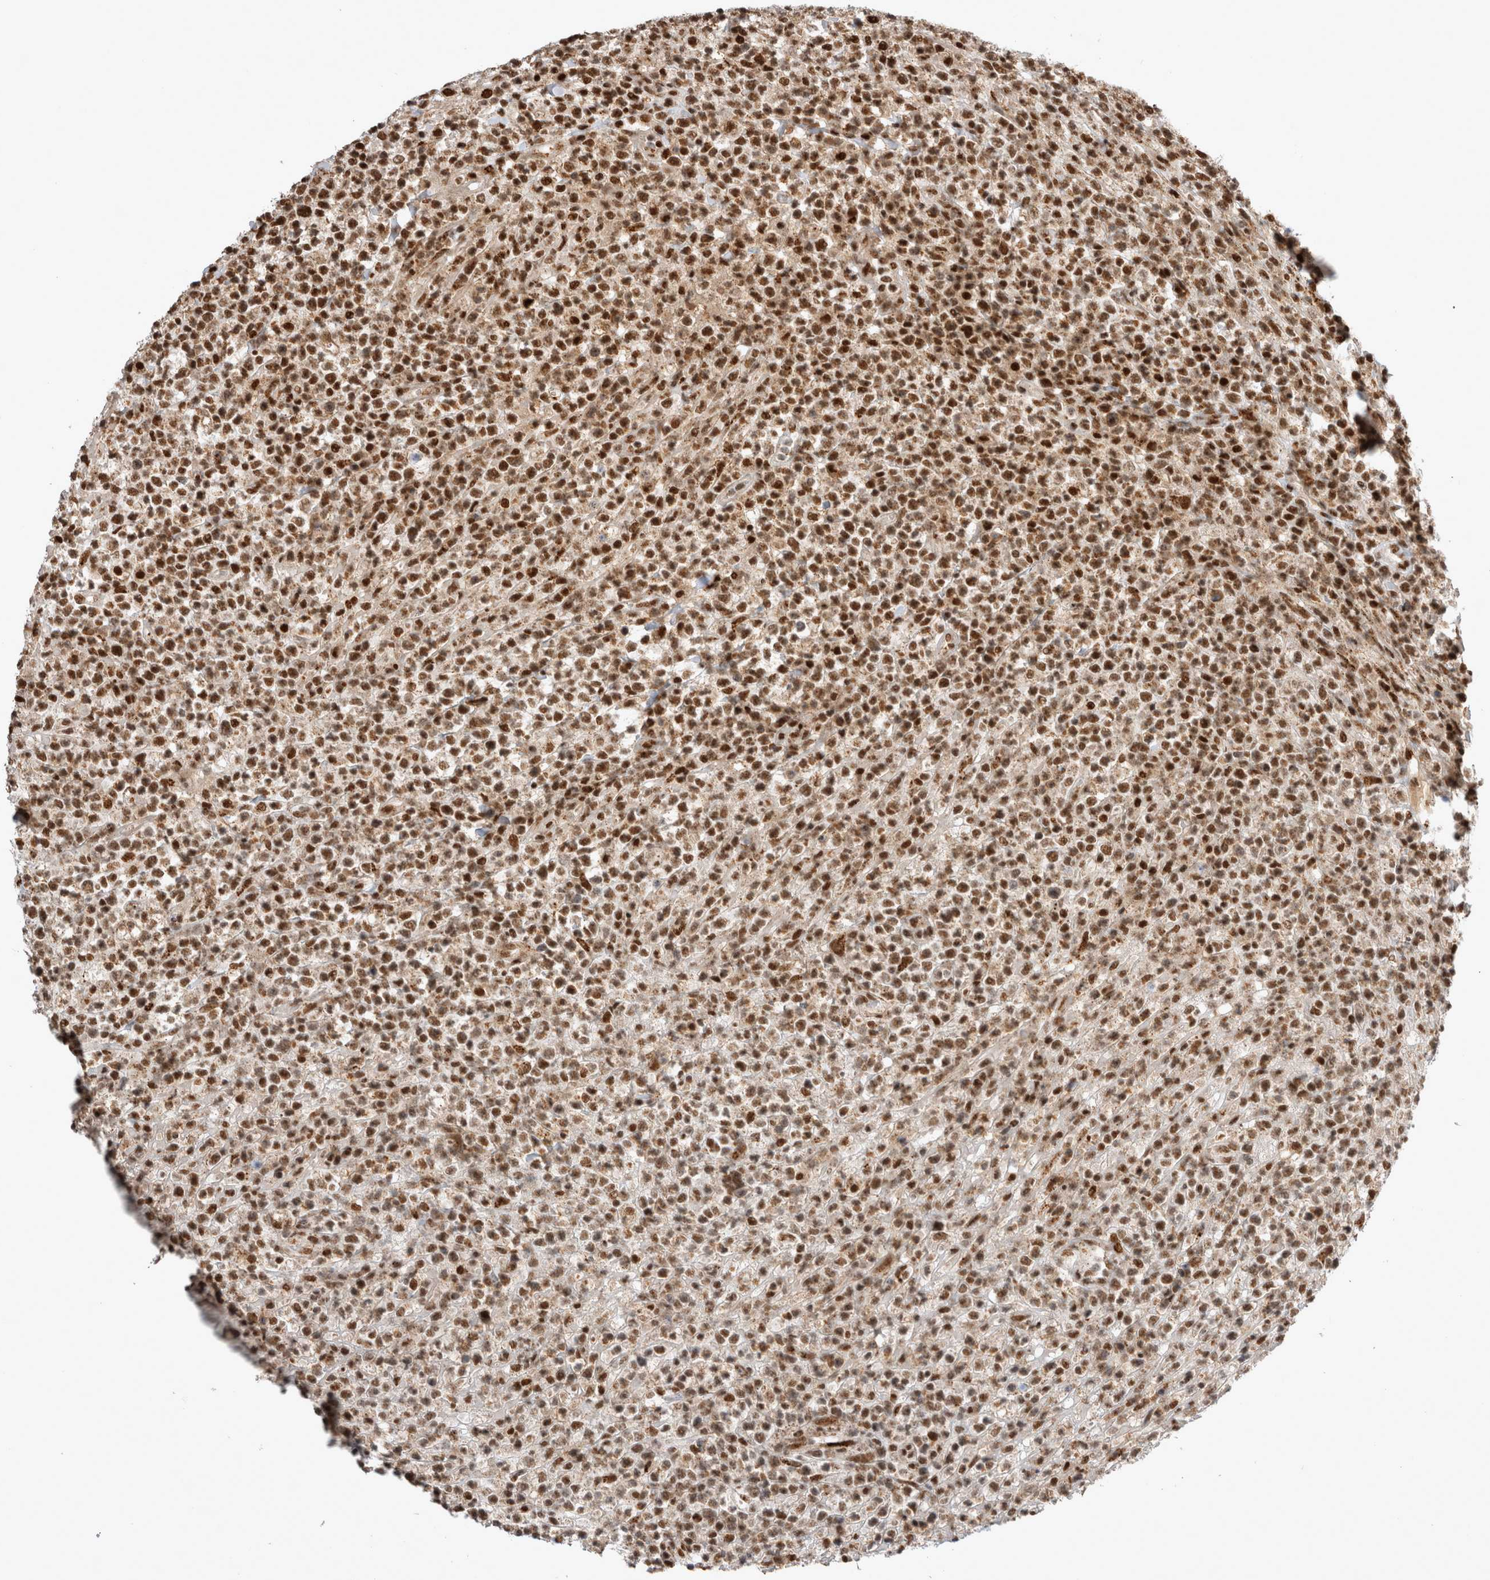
{"staining": {"intensity": "strong", "quantity": ">75%", "location": "nuclear"}, "tissue": "lymphoma", "cell_type": "Tumor cells", "image_type": "cancer", "snomed": [{"axis": "morphology", "description": "Malignant lymphoma, non-Hodgkin's type, High grade"}, {"axis": "topography", "description": "Colon"}], "caption": "Malignant lymphoma, non-Hodgkin's type (high-grade) was stained to show a protein in brown. There is high levels of strong nuclear expression in about >75% of tumor cells.", "gene": "EYA2", "patient": {"sex": "female", "age": 53}}